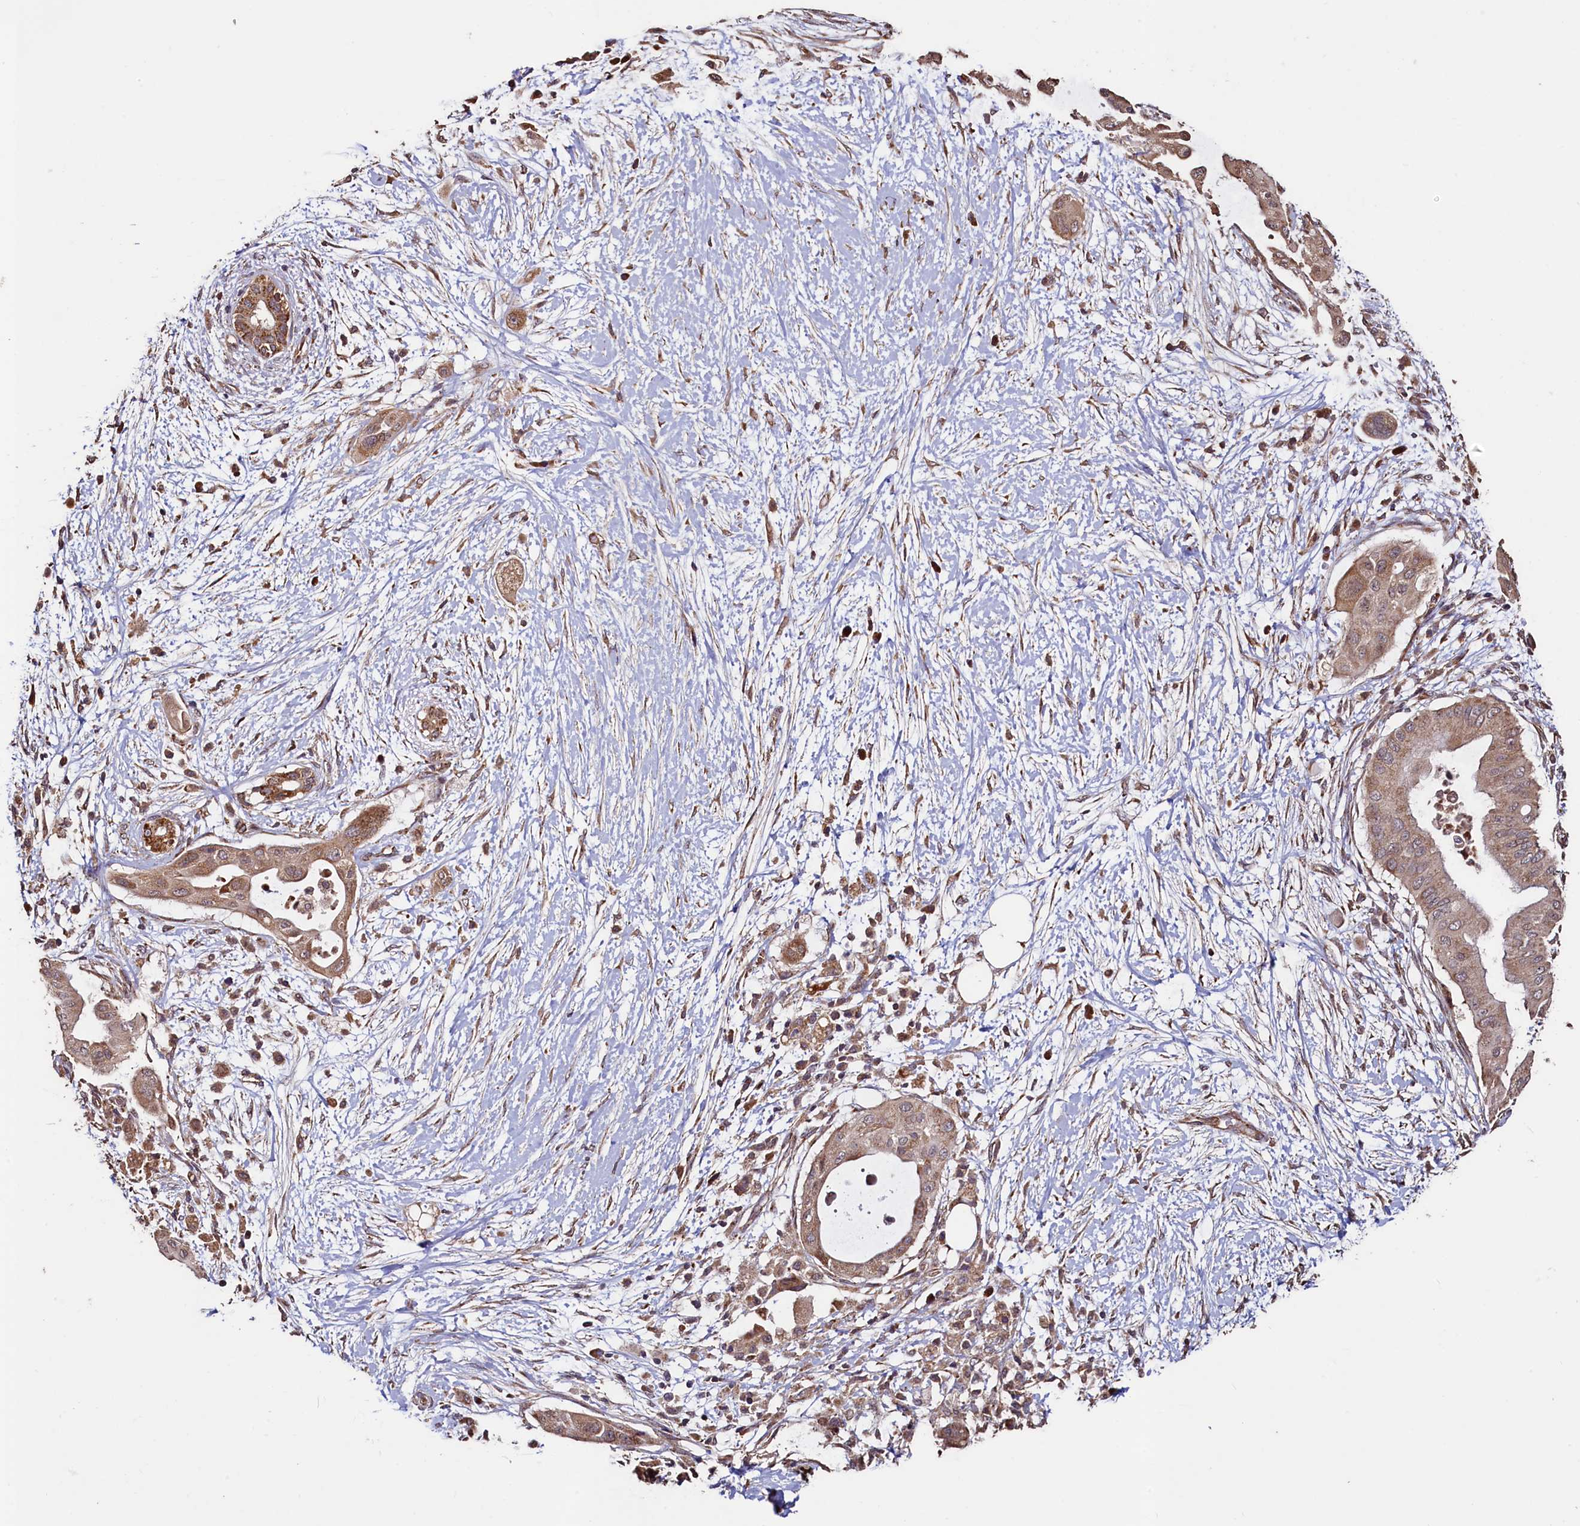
{"staining": {"intensity": "moderate", "quantity": ">75%", "location": "cytoplasmic/membranous,nuclear"}, "tissue": "pancreatic cancer", "cell_type": "Tumor cells", "image_type": "cancer", "snomed": [{"axis": "morphology", "description": "Adenocarcinoma, NOS"}, {"axis": "topography", "description": "Pancreas"}], "caption": "This image shows pancreatic cancer (adenocarcinoma) stained with immunohistochemistry (IHC) to label a protein in brown. The cytoplasmic/membranous and nuclear of tumor cells show moderate positivity for the protein. Nuclei are counter-stained blue.", "gene": "RBFA", "patient": {"sex": "male", "age": 68}}